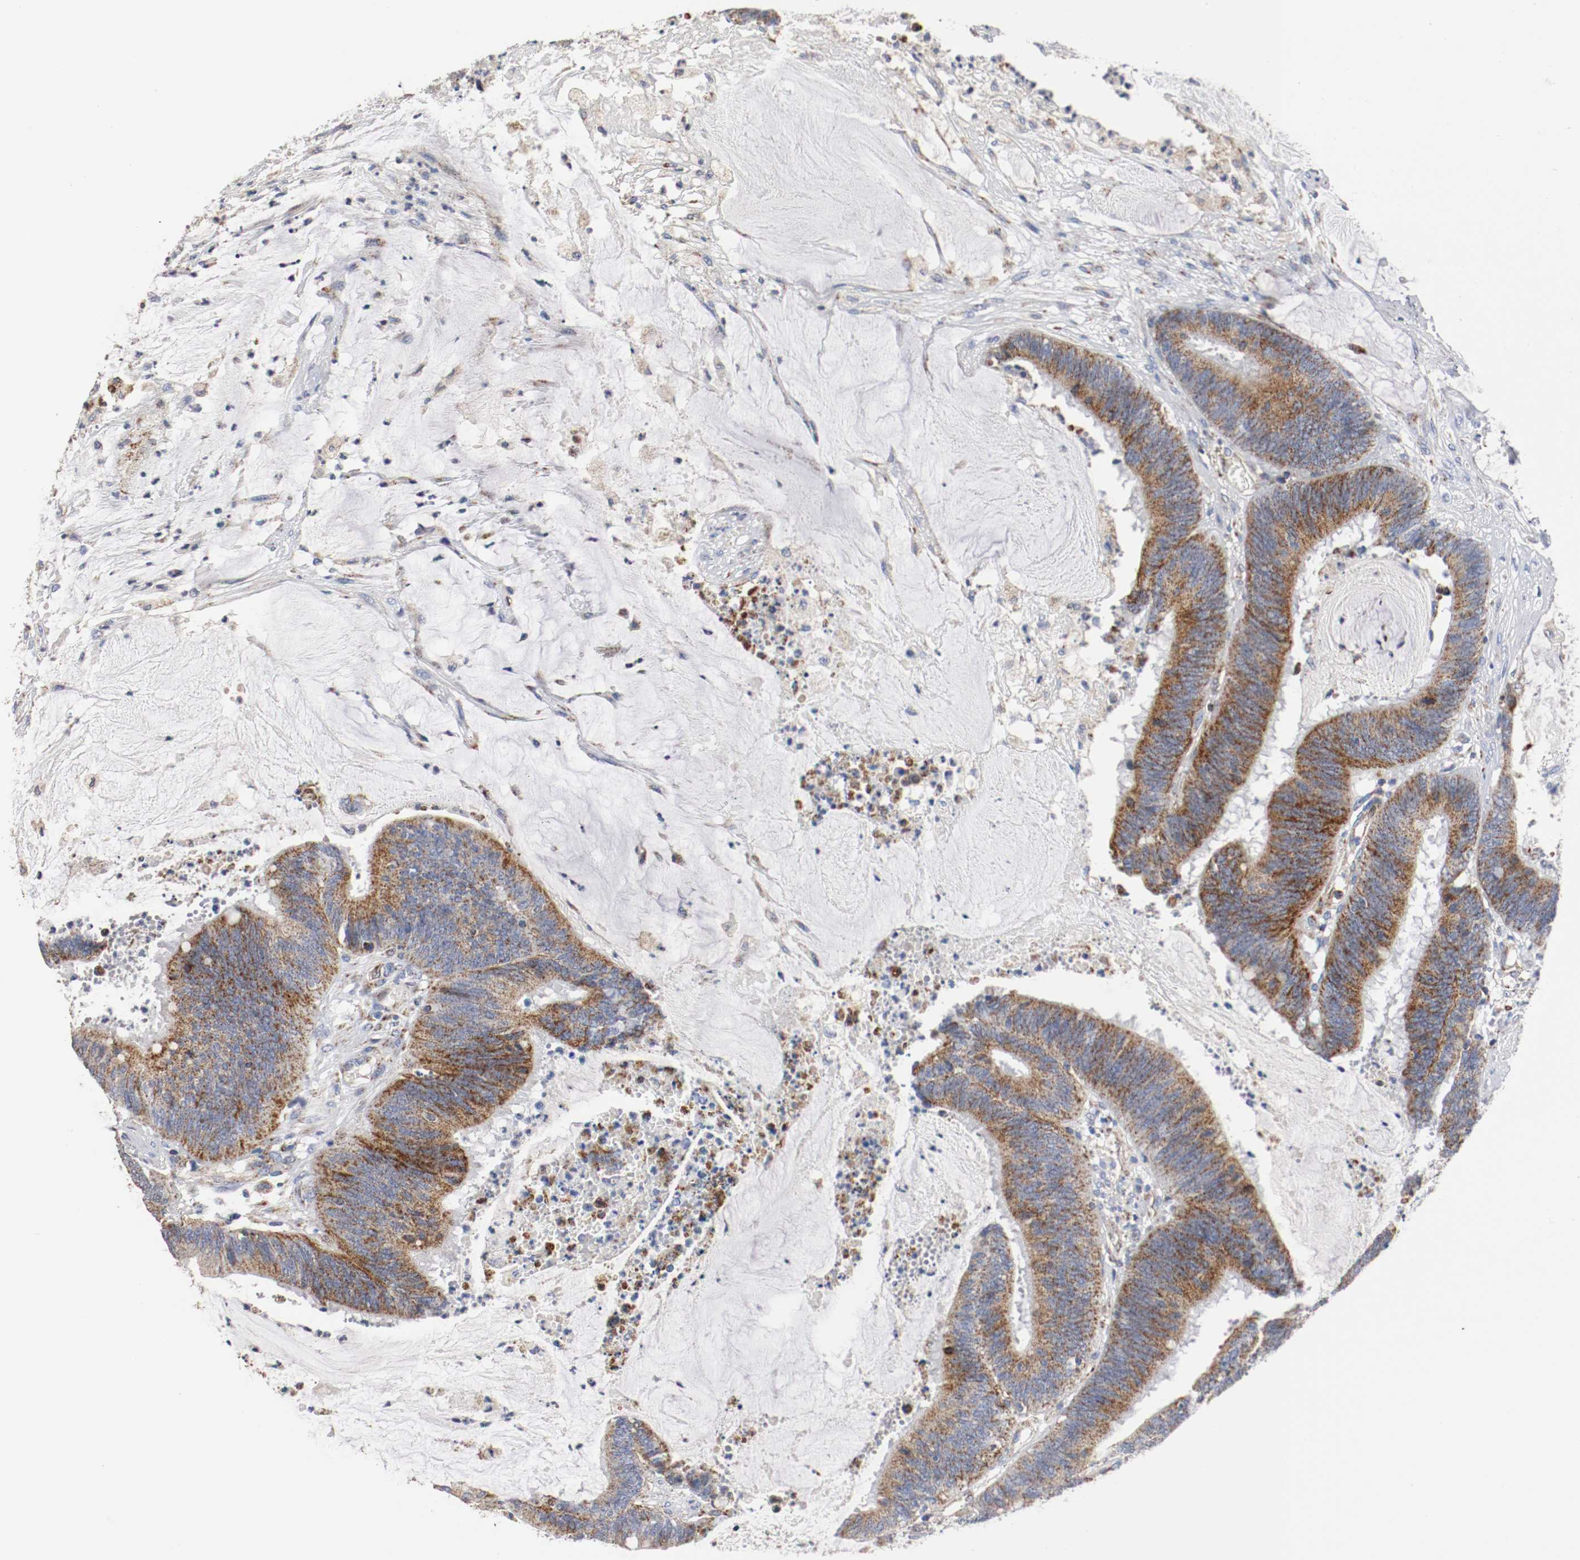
{"staining": {"intensity": "moderate", "quantity": ">75%", "location": "cytoplasmic/membranous"}, "tissue": "colorectal cancer", "cell_type": "Tumor cells", "image_type": "cancer", "snomed": [{"axis": "morphology", "description": "Adenocarcinoma, NOS"}, {"axis": "topography", "description": "Rectum"}], "caption": "This micrograph exhibits immunohistochemistry staining of human colorectal cancer, with medium moderate cytoplasmic/membranous staining in approximately >75% of tumor cells.", "gene": "TUBD1", "patient": {"sex": "female", "age": 66}}